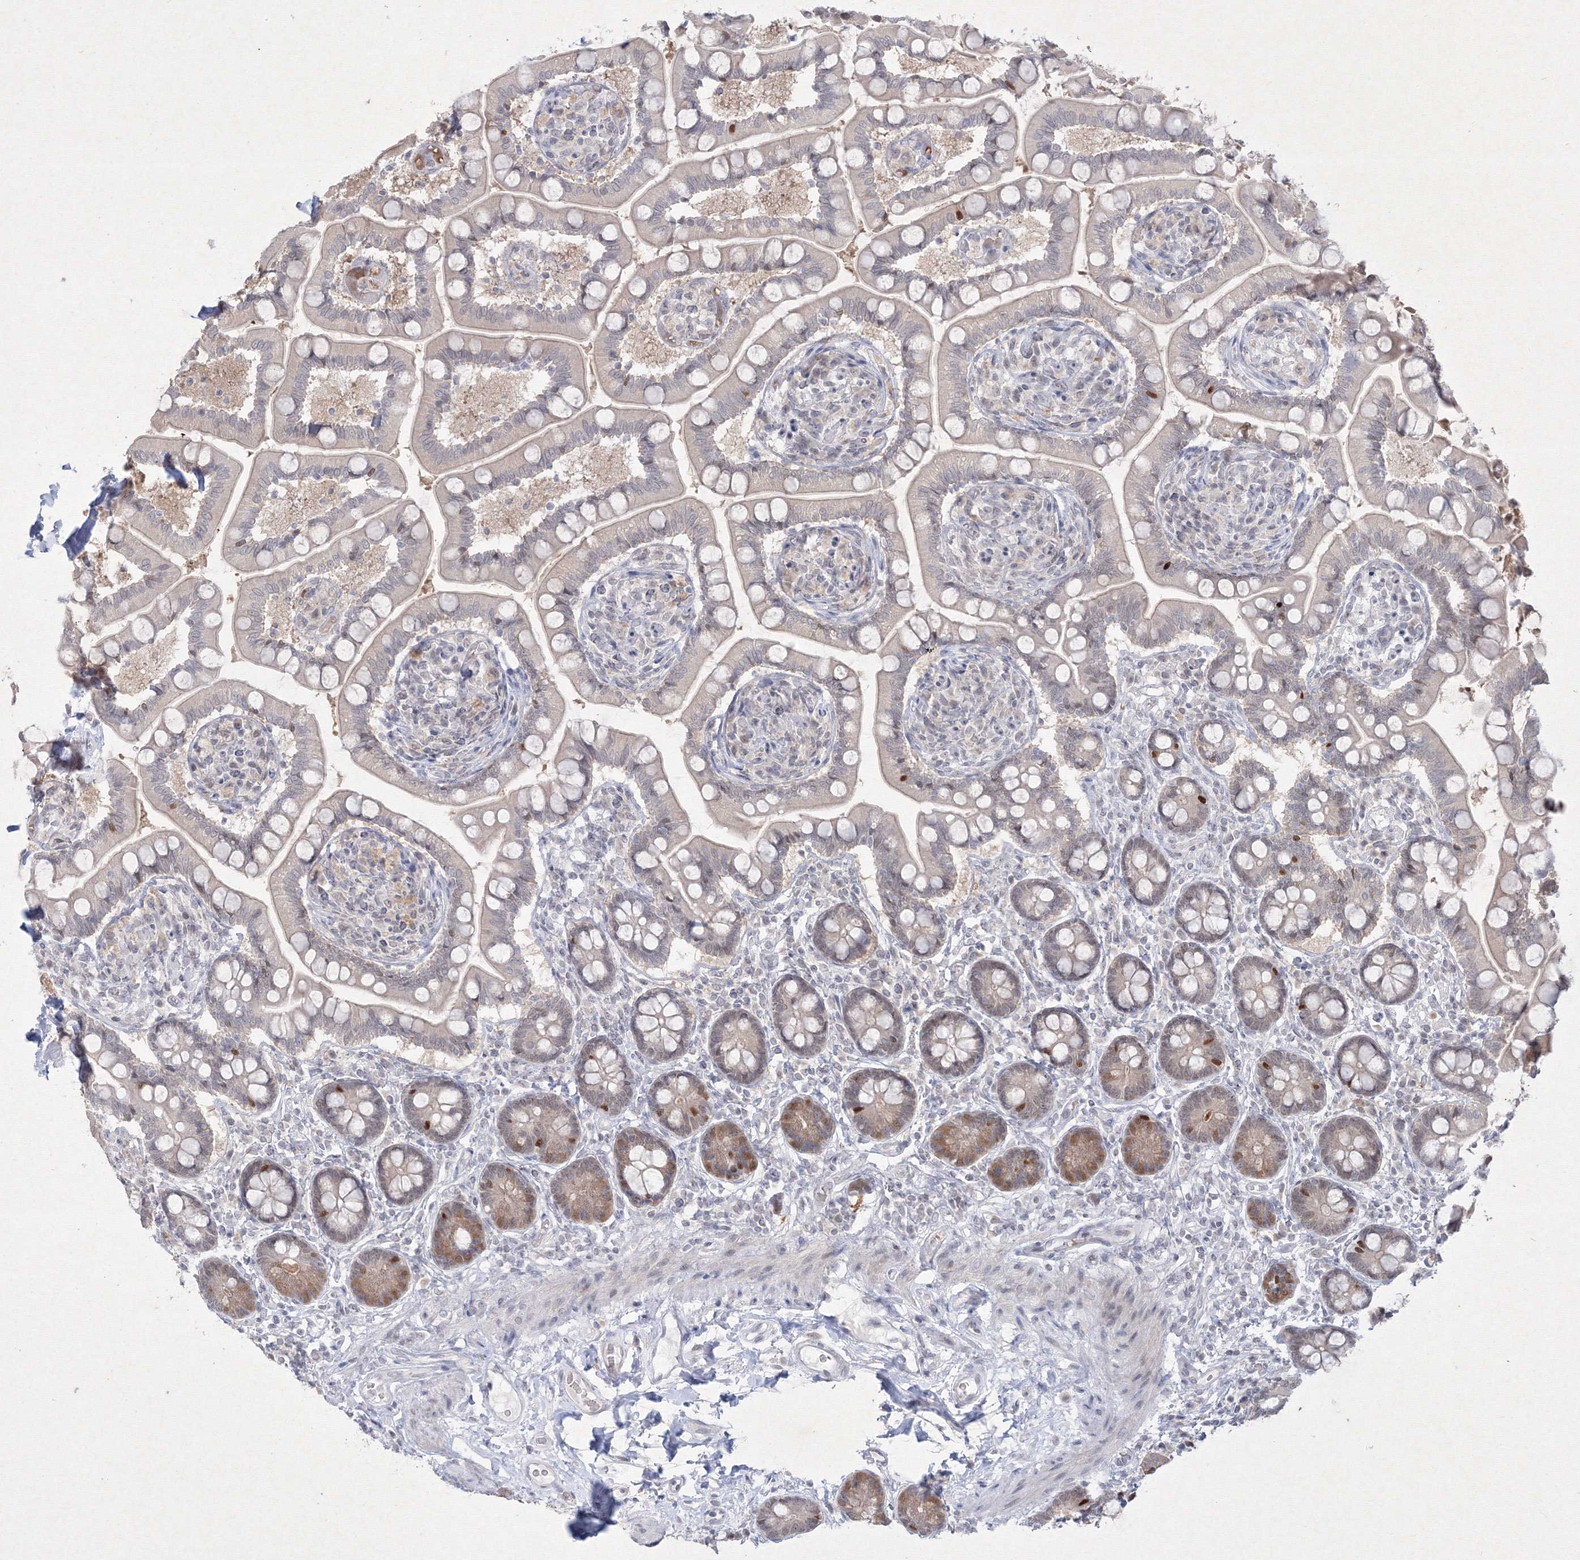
{"staining": {"intensity": "moderate", "quantity": "25%-75%", "location": "cytoplasmic/membranous,nuclear"}, "tissue": "small intestine", "cell_type": "Glandular cells", "image_type": "normal", "snomed": [{"axis": "morphology", "description": "Normal tissue, NOS"}, {"axis": "topography", "description": "Small intestine"}], "caption": "A high-resolution histopathology image shows immunohistochemistry staining of unremarkable small intestine, which reveals moderate cytoplasmic/membranous,nuclear expression in about 25%-75% of glandular cells.", "gene": "NXPE3", "patient": {"sex": "female", "age": 64}}